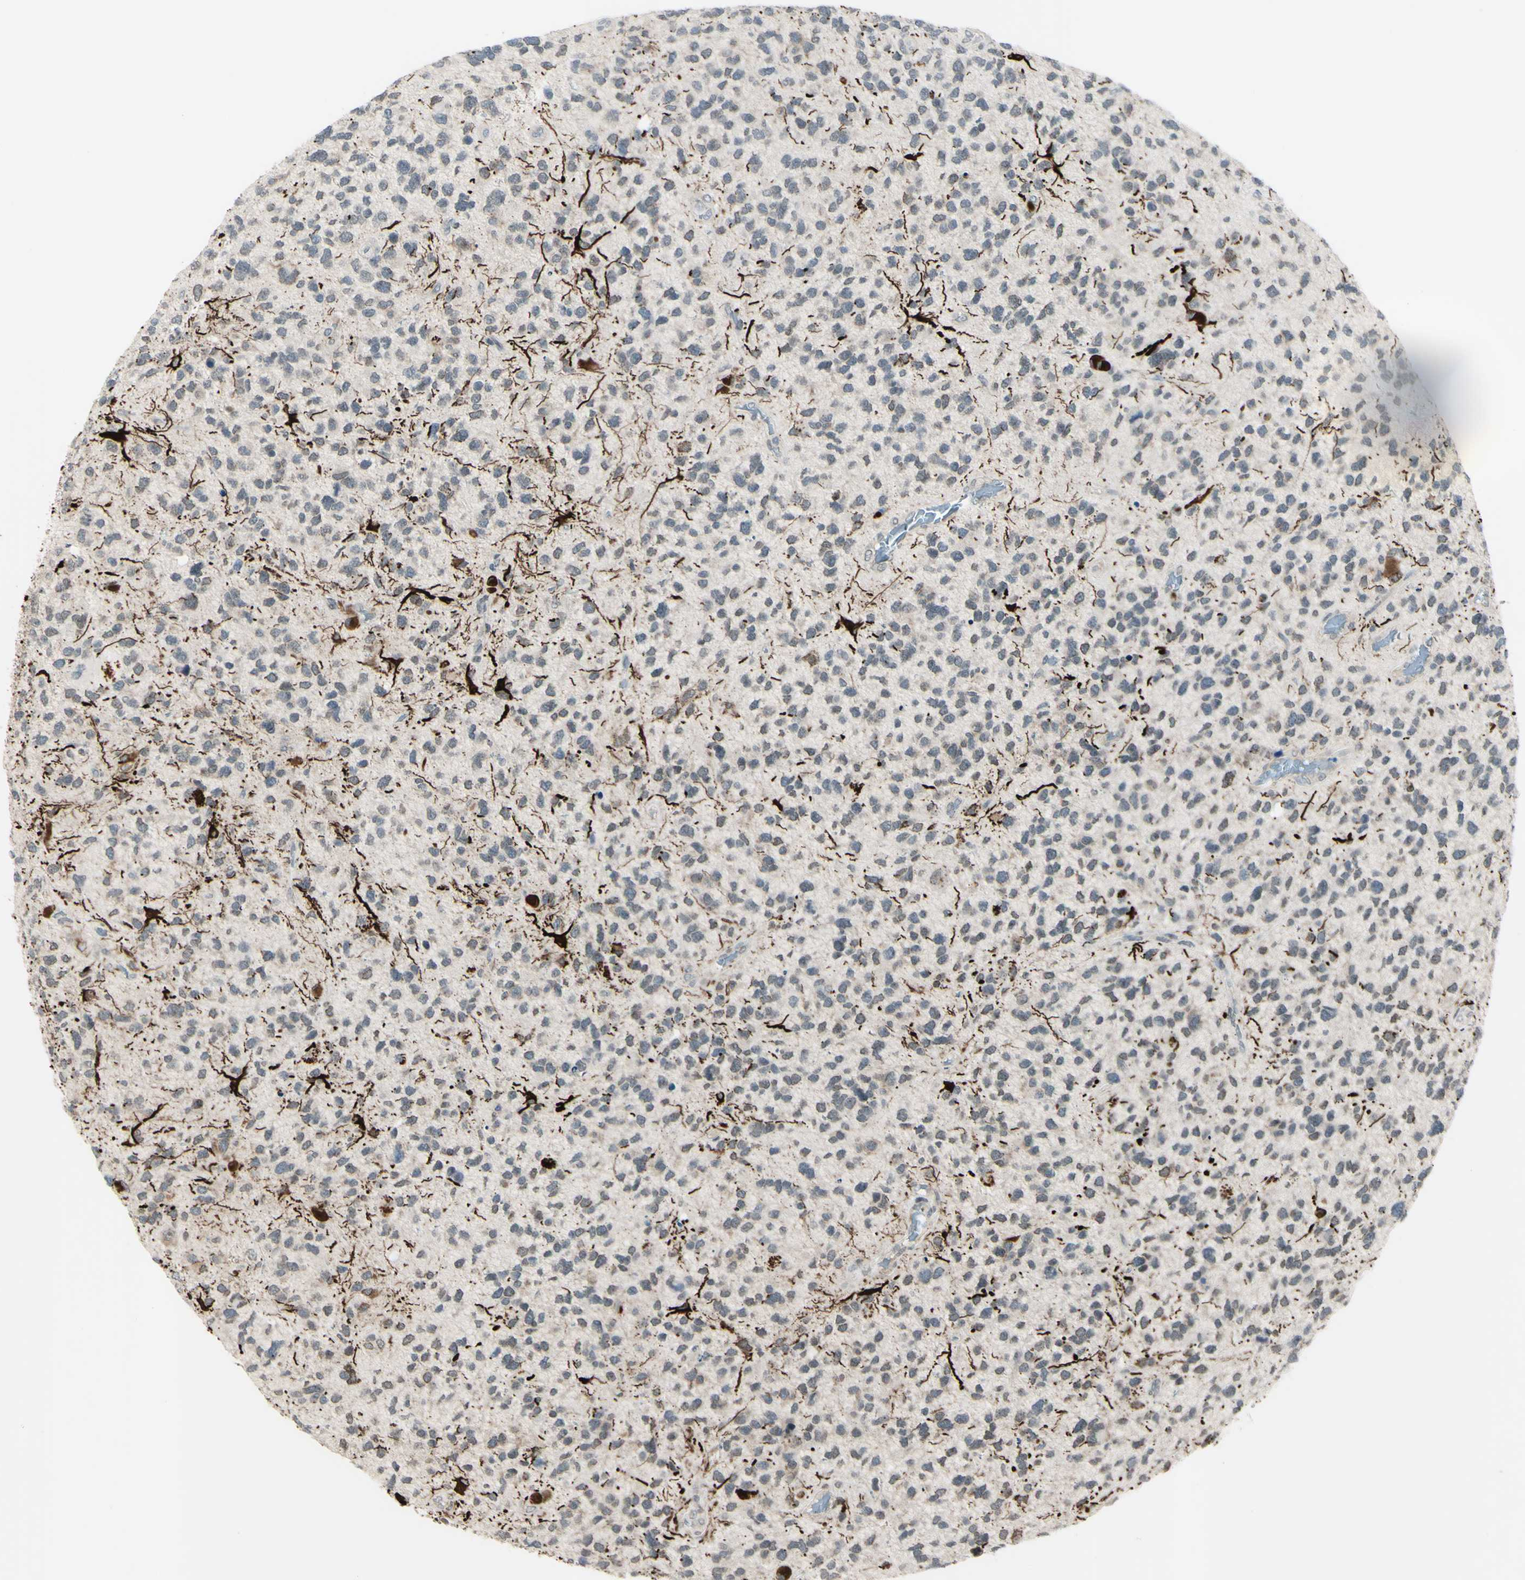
{"staining": {"intensity": "negative", "quantity": "none", "location": "none"}, "tissue": "glioma", "cell_type": "Tumor cells", "image_type": "cancer", "snomed": [{"axis": "morphology", "description": "Glioma, malignant, High grade"}, {"axis": "topography", "description": "Brain"}], "caption": "A histopathology image of human high-grade glioma (malignant) is negative for staining in tumor cells. The staining was performed using DAB (3,3'-diaminobenzidine) to visualize the protein expression in brown, while the nuclei were stained in blue with hematoxylin (Magnification: 20x).", "gene": "FGFR2", "patient": {"sex": "female", "age": 58}}